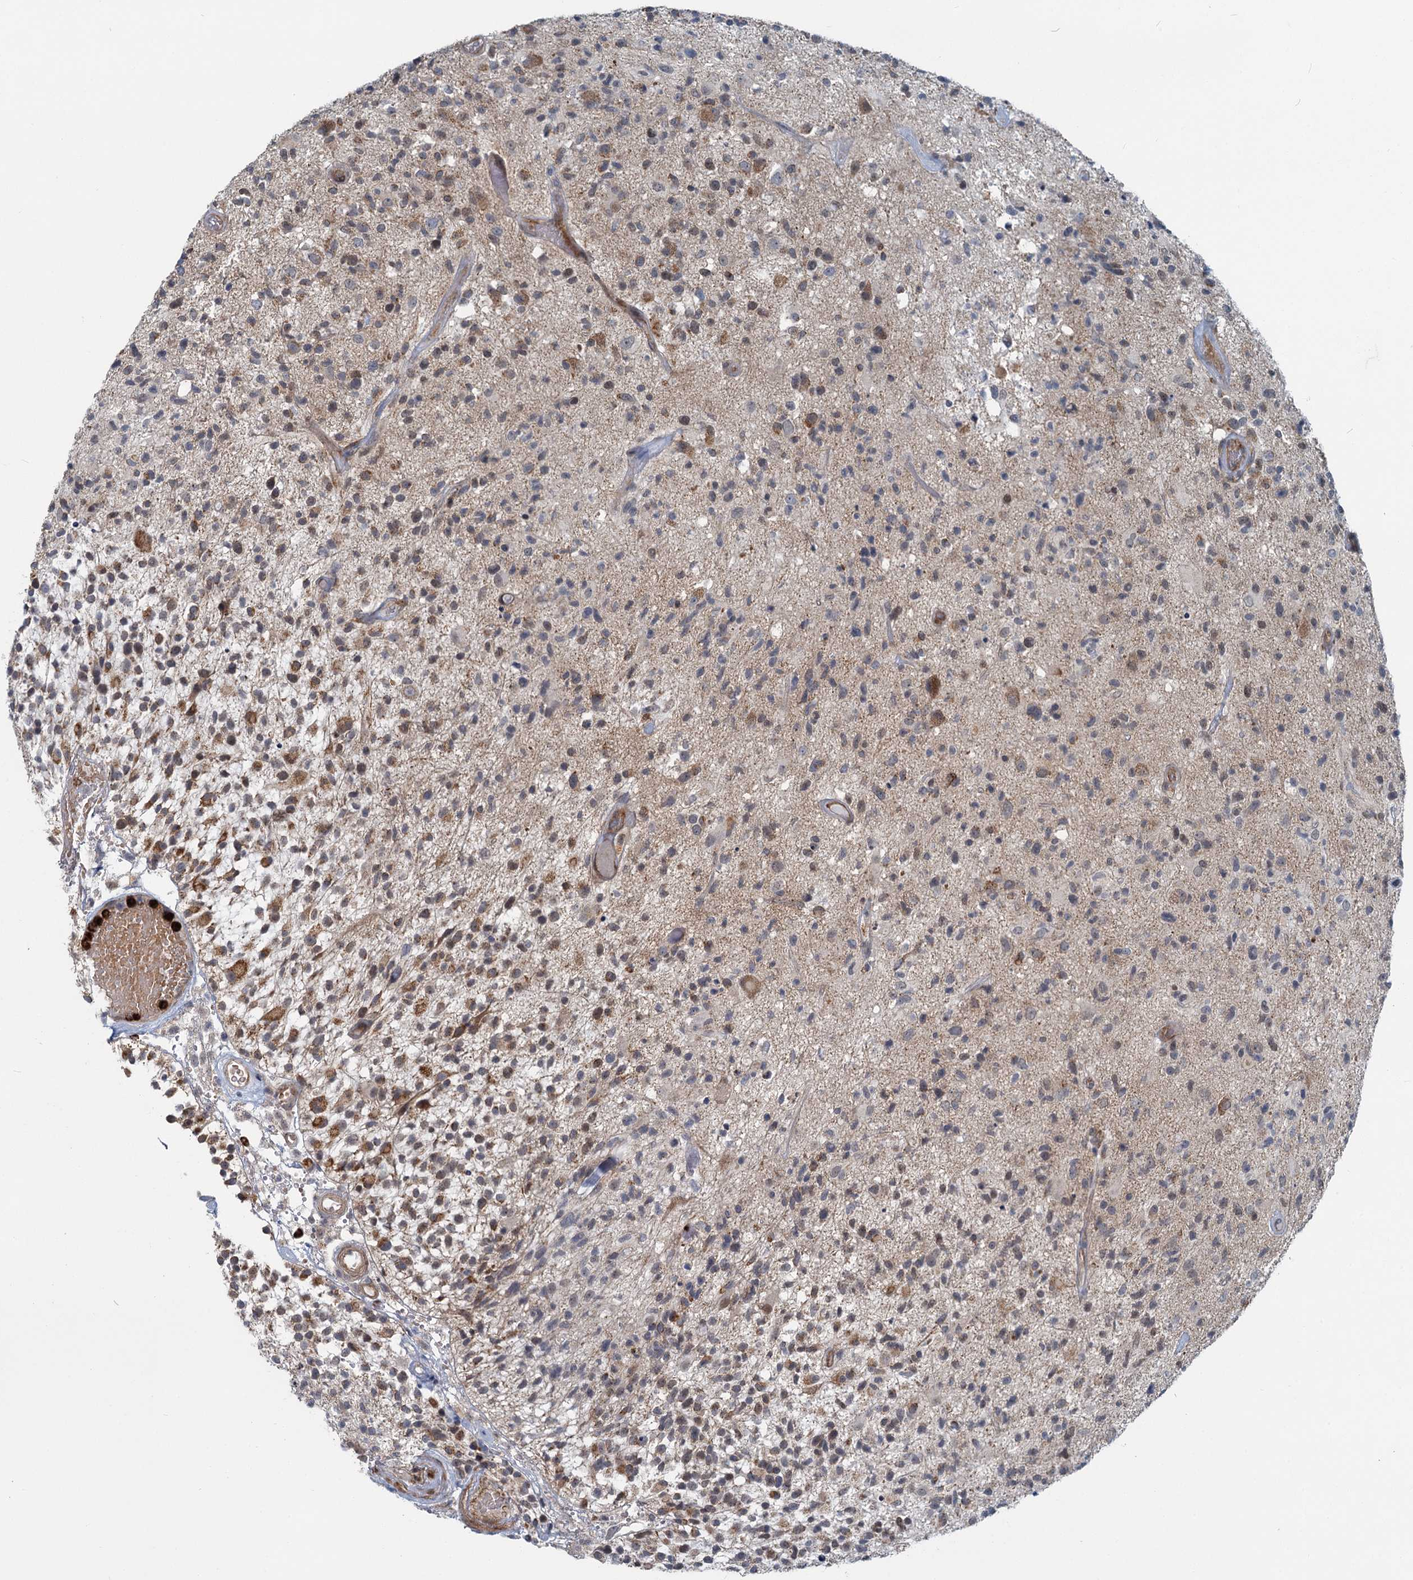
{"staining": {"intensity": "moderate", "quantity": "<25%", "location": "cytoplasmic/membranous"}, "tissue": "glioma", "cell_type": "Tumor cells", "image_type": "cancer", "snomed": [{"axis": "morphology", "description": "Glioma, malignant, High grade"}, {"axis": "morphology", "description": "Glioblastoma, NOS"}, {"axis": "topography", "description": "Brain"}], "caption": "Moderate cytoplasmic/membranous positivity is present in approximately <25% of tumor cells in malignant high-grade glioma.", "gene": "ADCY2", "patient": {"sex": "male", "age": 60}}